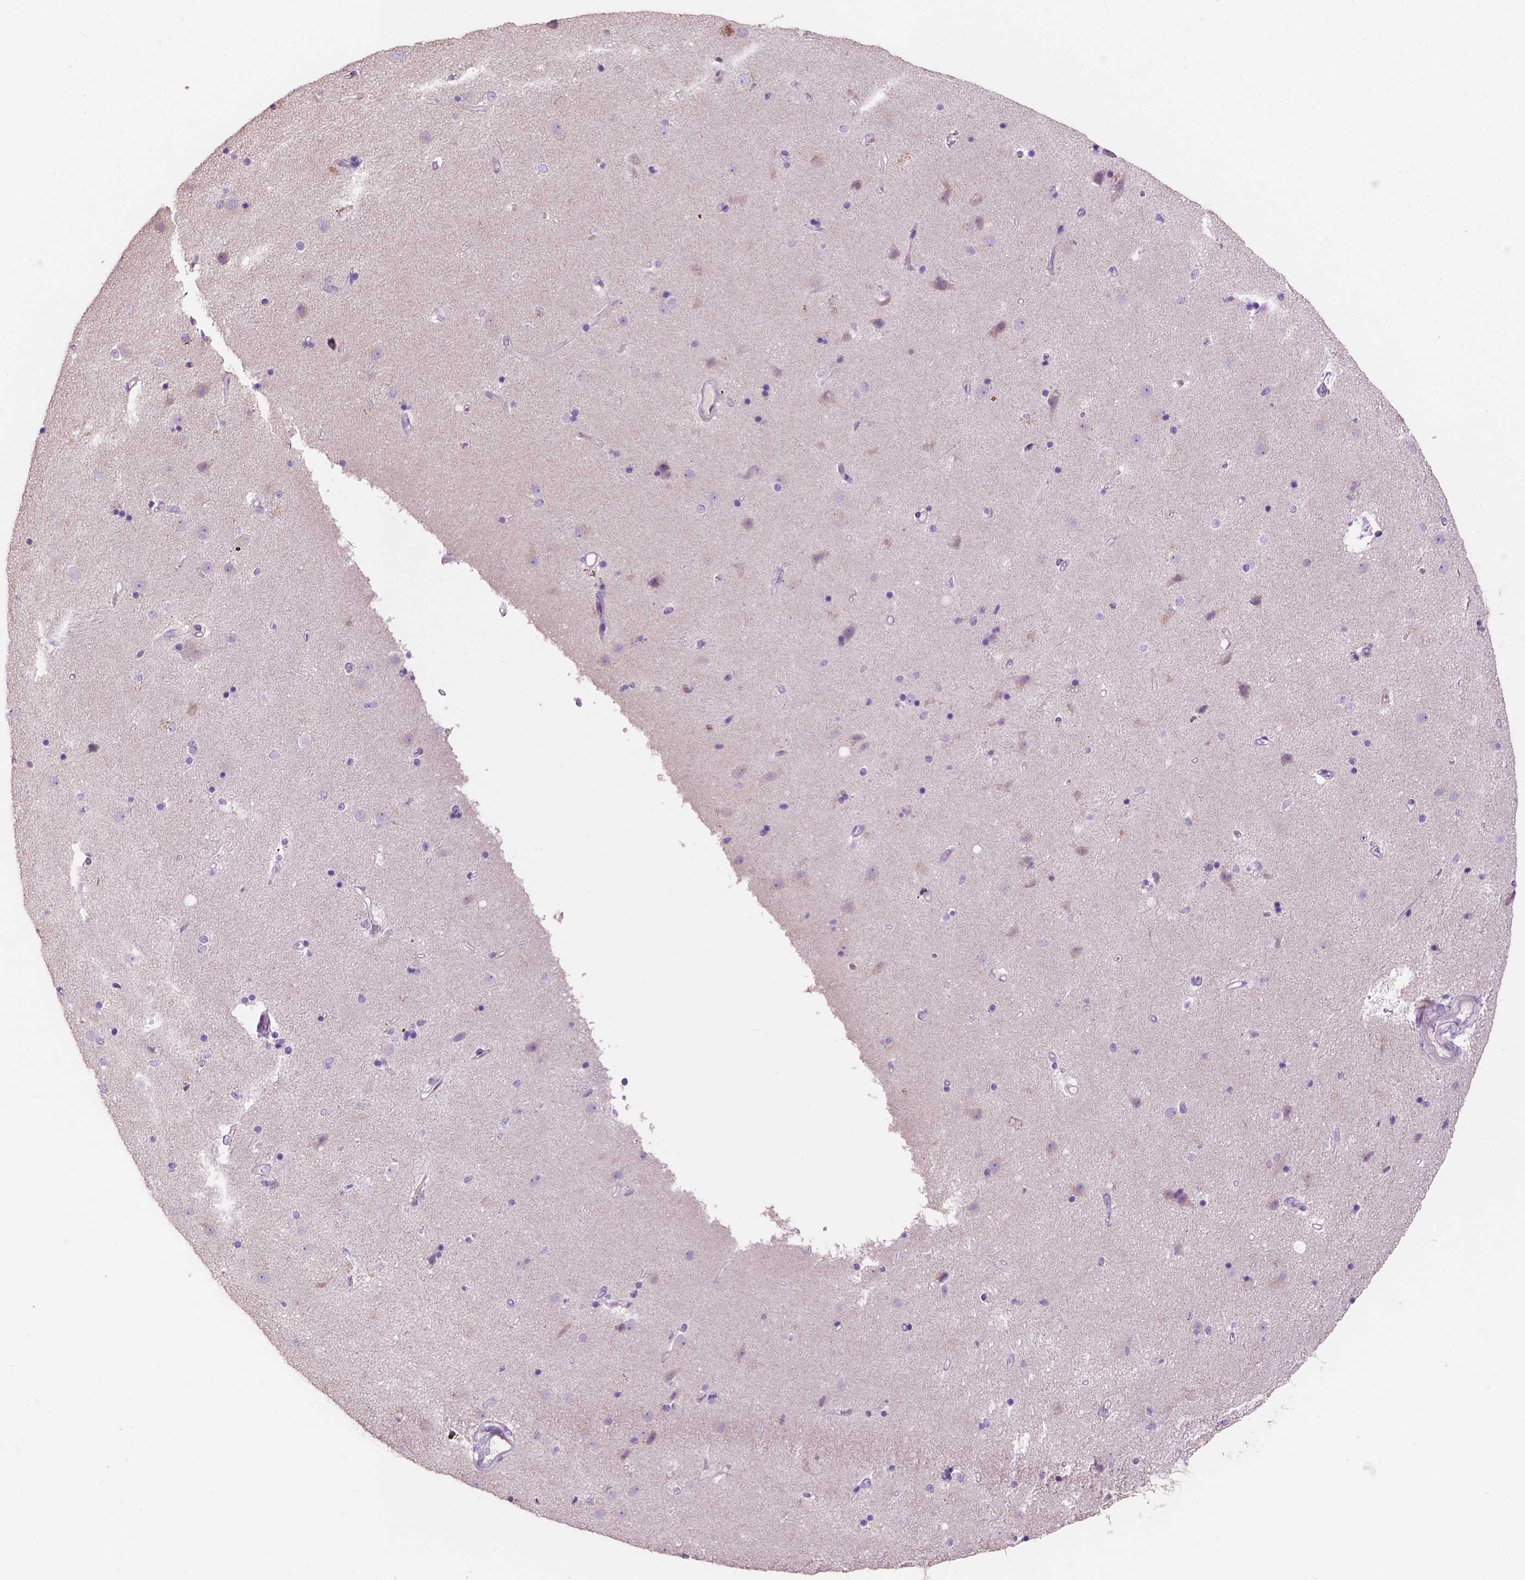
{"staining": {"intensity": "moderate", "quantity": "<25%", "location": "cytoplasmic/membranous"}, "tissue": "caudate", "cell_type": "Glial cells", "image_type": "normal", "snomed": [{"axis": "morphology", "description": "Normal tissue, NOS"}, {"axis": "topography", "description": "Lateral ventricle wall"}], "caption": "Protein staining by immunohistochemistry (IHC) demonstrates moderate cytoplasmic/membranous staining in about <25% of glial cells in normal caudate. (Stains: DAB (3,3'-diaminobenzidine) in brown, nuclei in blue, Microscopy: brightfield microscopy at high magnification).", "gene": "CLDN17", "patient": {"sex": "female", "age": 71}}